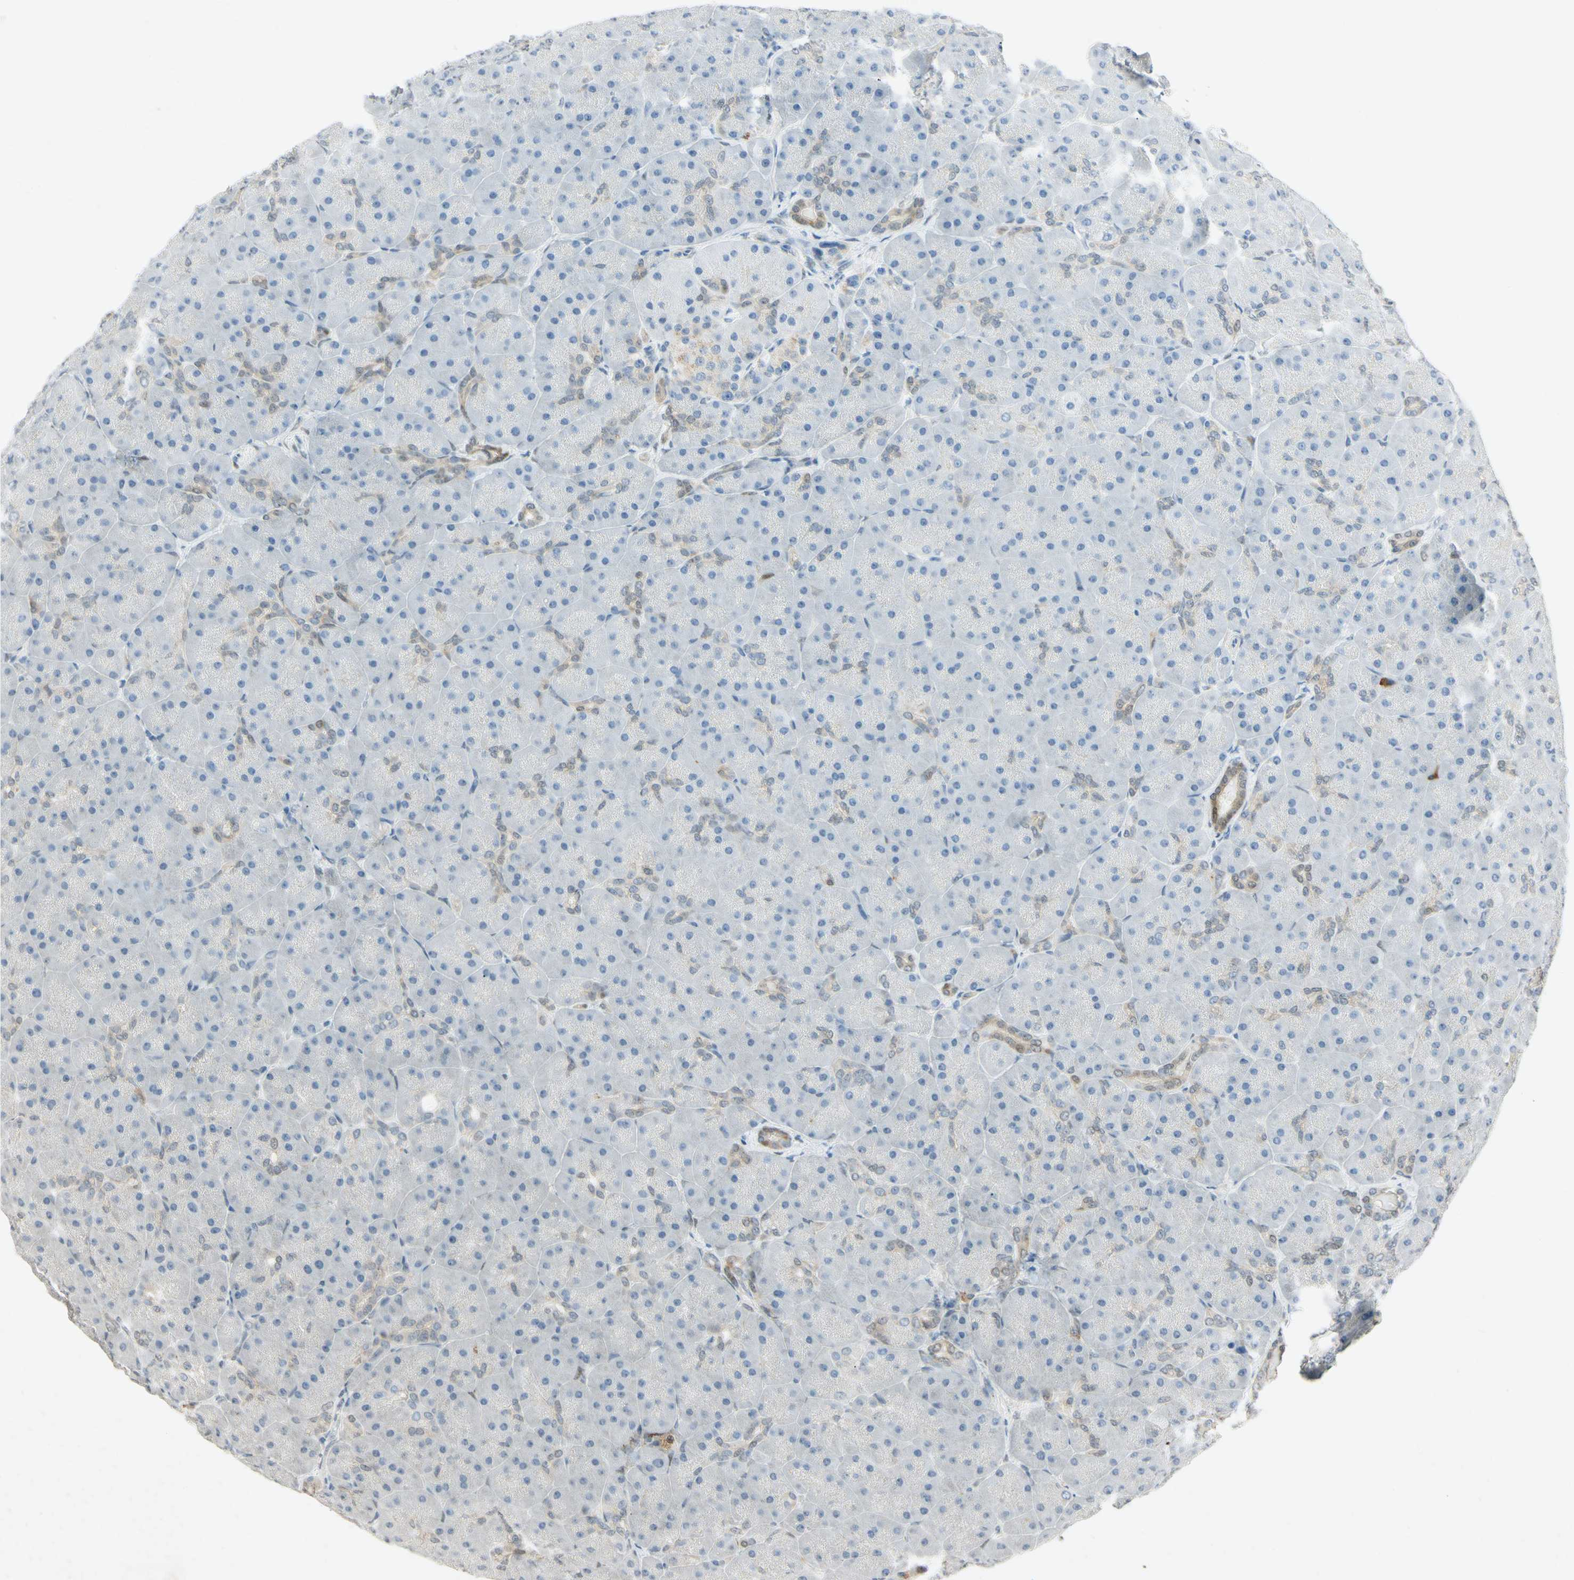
{"staining": {"intensity": "weak", "quantity": "<25%", "location": "cytoplasmic/membranous"}, "tissue": "pancreas", "cell_type": "Exocrine glandular cells", "image_type": "normal", "snomed": [{"axis": "morphology", "description": "Normal tissue, NOS"}, {"axis": "topography", "description": "Pancreas"}], "caption": "This is a photomicrograph of IHC staining of unremarkable pancreas, which shows no staining in exocrine glandular cells.", "gene": "HSPA1B", "patient": {"sex": "male", "age": 66}}